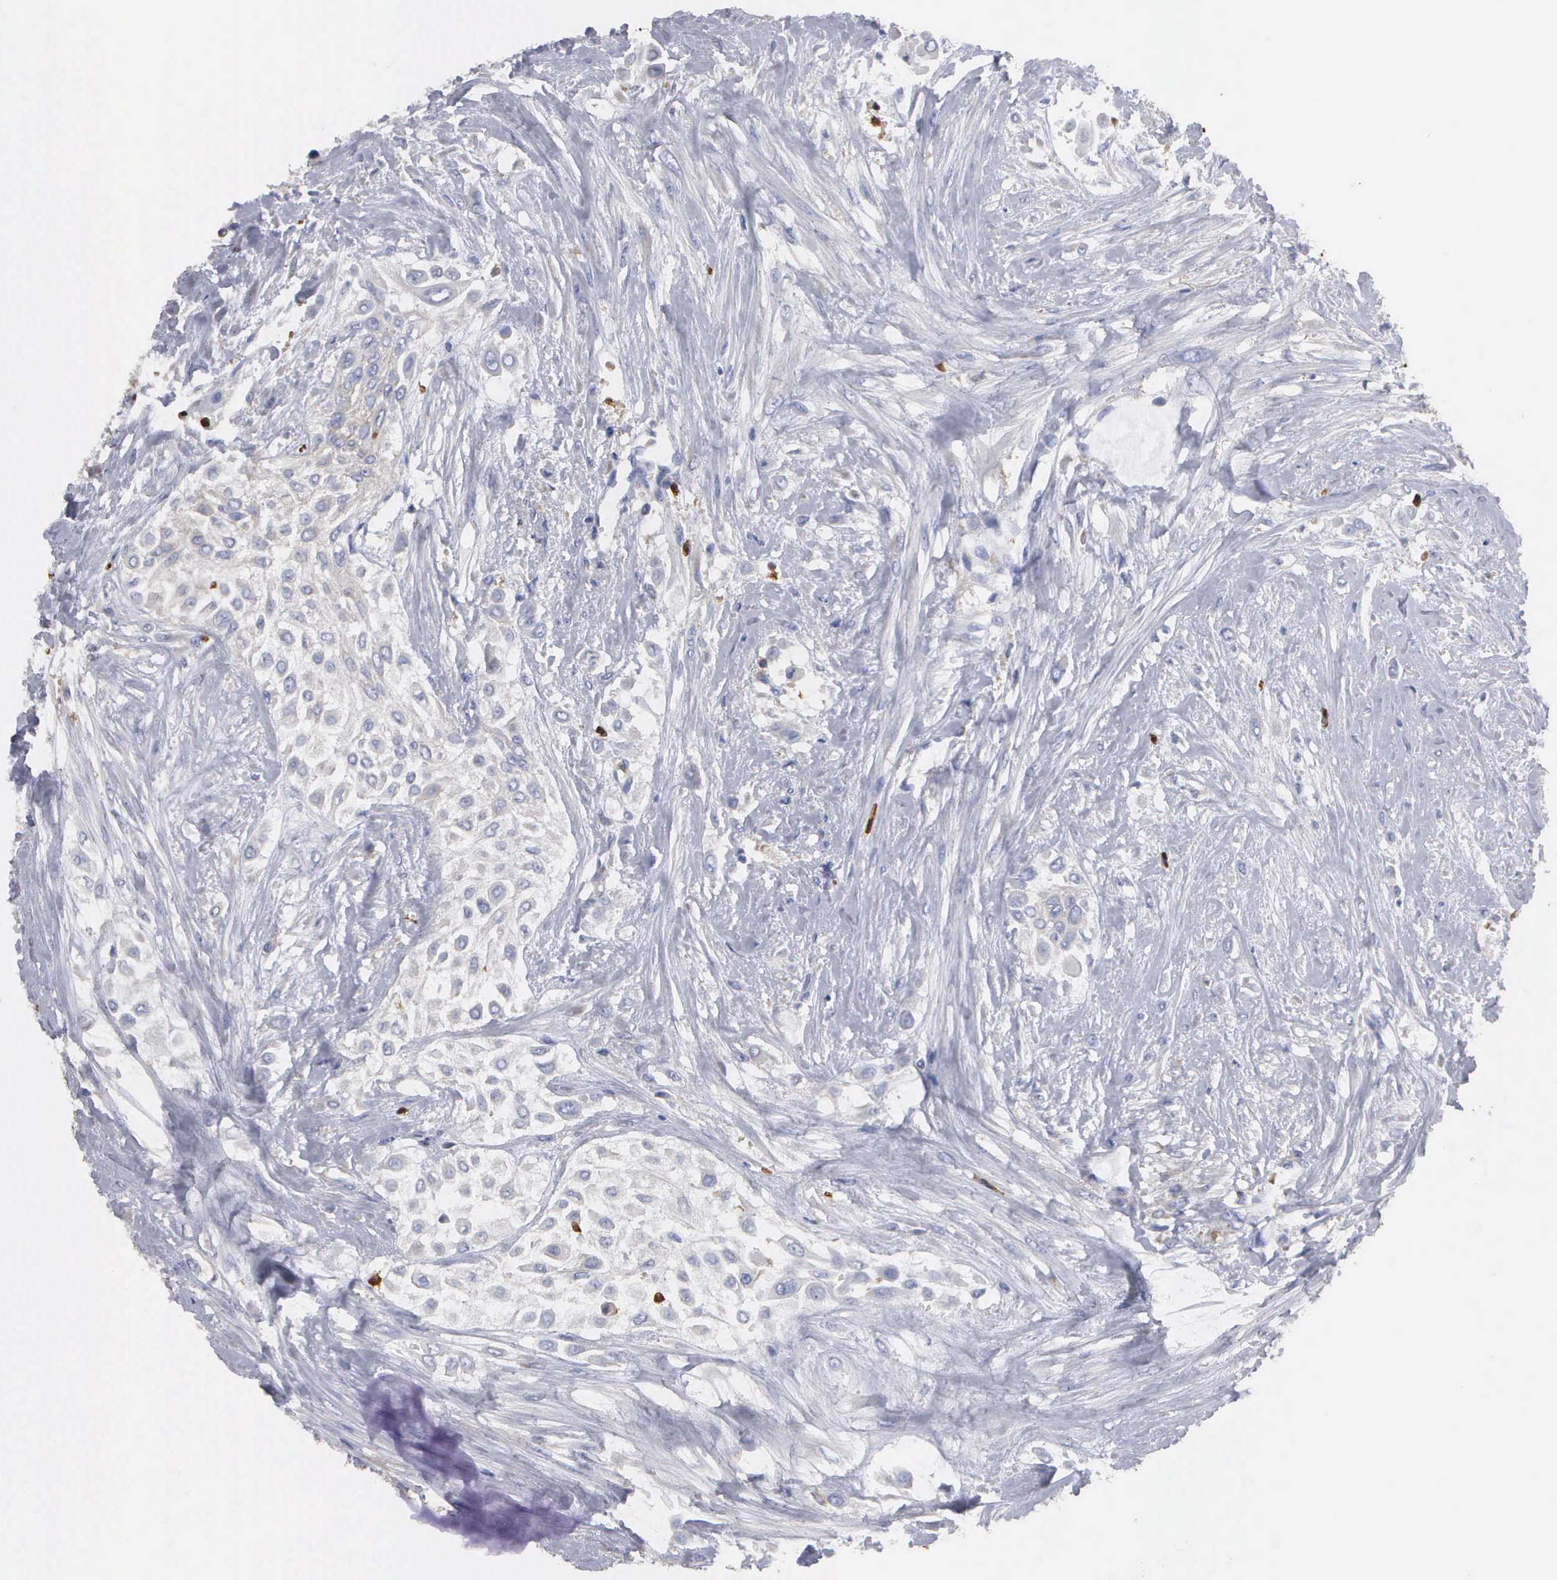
{"staining": {"intensity": "negative", "quantity": "none", "location": "none"}, "tissue": "urothelial cancer", "cell_type": "Tumor cells", "image_type": "cancer", "snomed": [{"axis": "morphology", "description": "Urothelial carcinoma, High grade"}, {"axis": "topography", "description": "Urinary bladder"}], "caption": "Urothelial cancer was stained to show a protein in brown. There is no significant expression in tumor cells.", "gene": "G6PD", "patient": {"sex": "male", "age": 57}}